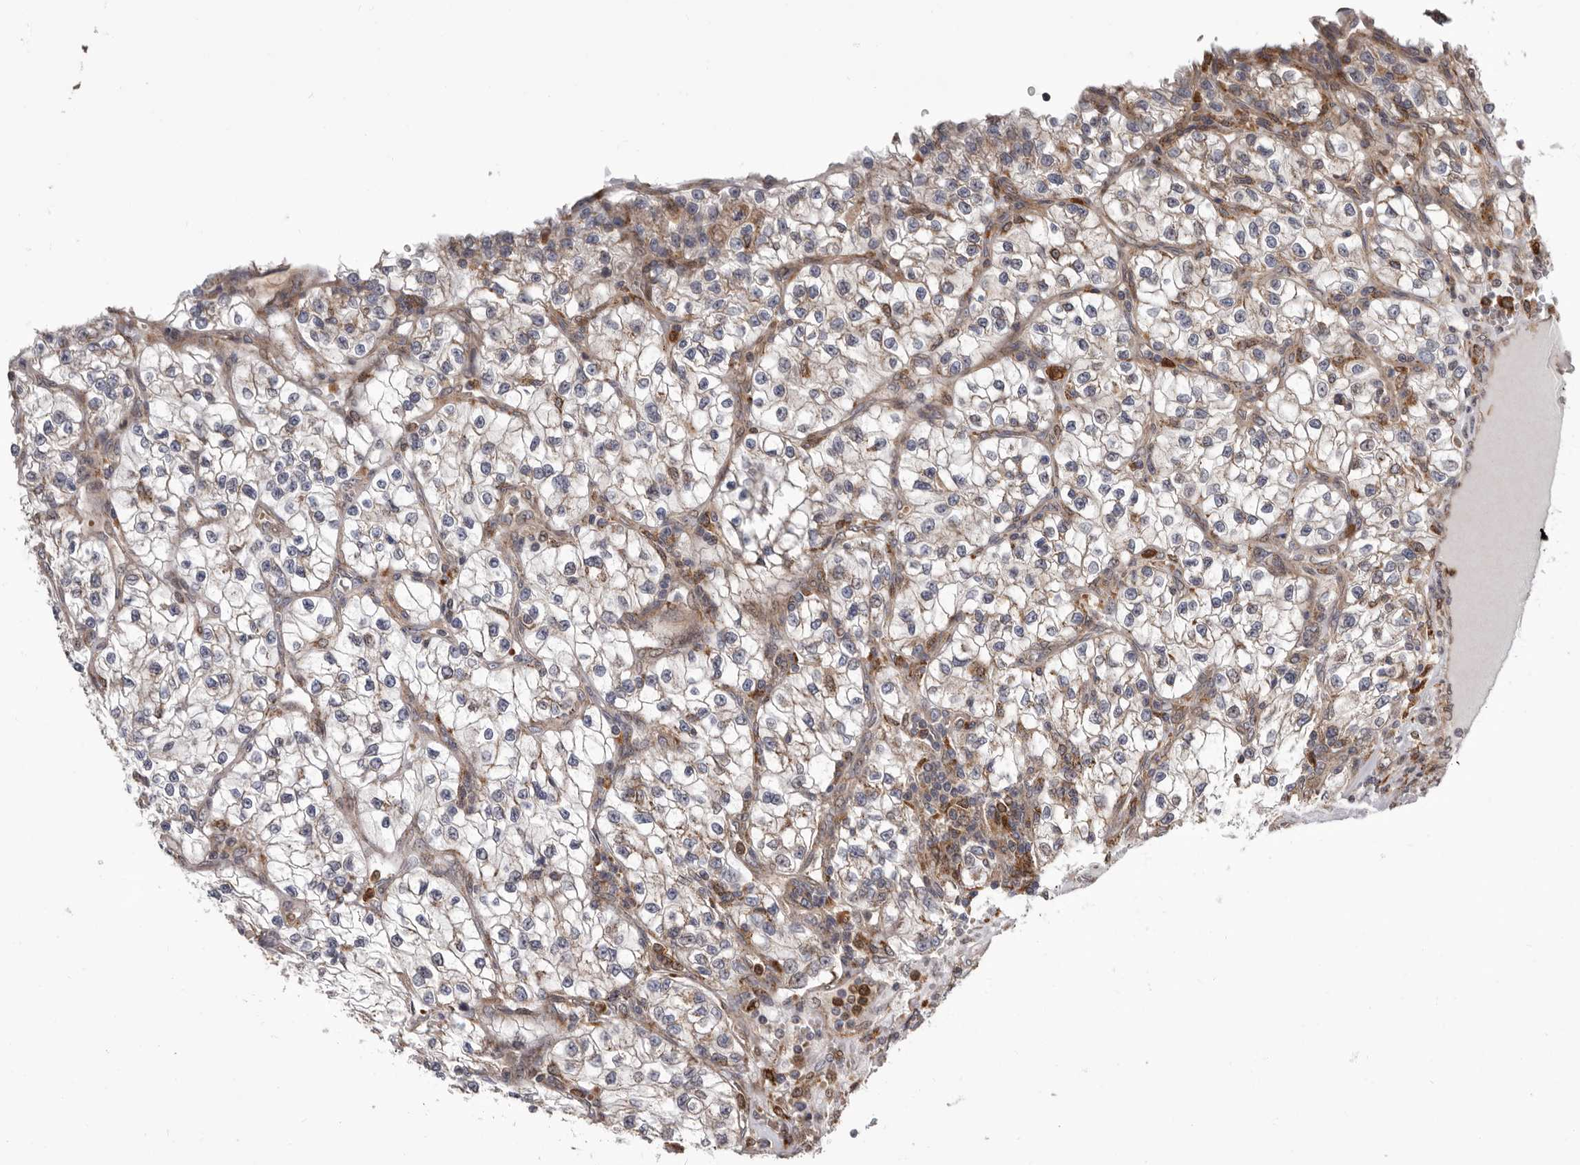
{"staining": {"intensity": "weak", "quantity": "<25%", "location": "cytoplasmic/membranous"}, "tissue": "renal cancer", "cell_type": "Tumor cells", "image_type": "cancer", "snomed": [{"axis": "morphology", "description": "Adenocarcinoma, NOS"}, {"axis": "topography", "description": "Kidney"}], "caption": "Tumor cells show no significant protein staining in renal cancer.", "gene": "FGFR4", "patient": {"sex": "female", "age": 57}}